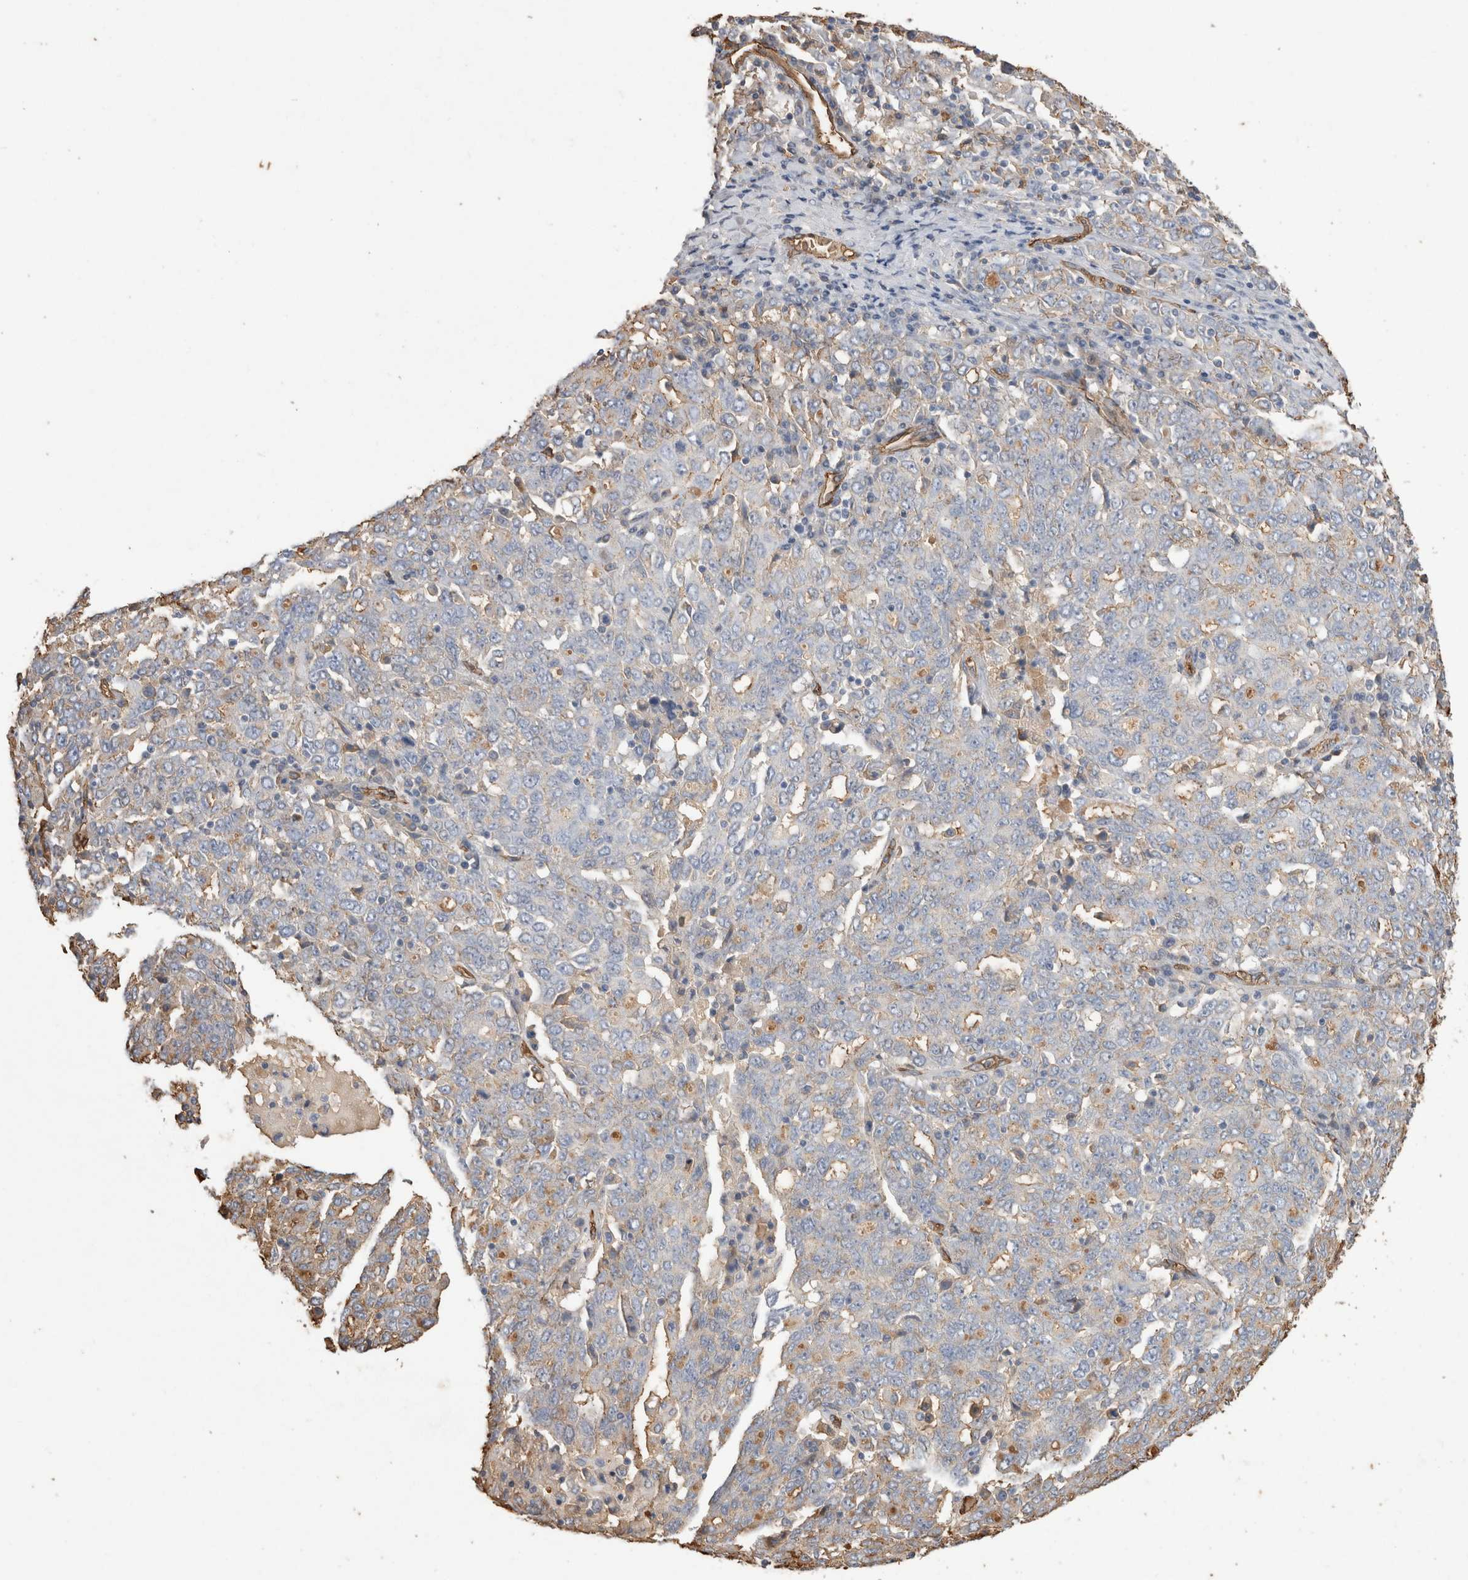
{"staining": {"intensity": "weak", "quantity": "<25%", "location": "cytoplasmic/membranous"}, "tissue": "ovarian cancer", "cell_type": "Tumor cells", "image_type": "cancer", "snomed": [{"axis": "morphology", "description": "Carcinoma, endometroid"}, {"axis": "topography", "description": "Ovary"}], "caption": "Ovarian cancer stained for a protein using immunohistochemistry reveals no staining tumor cells.", "gene": "IL17RC", "patient": {"sex": "female", "age": 62}}